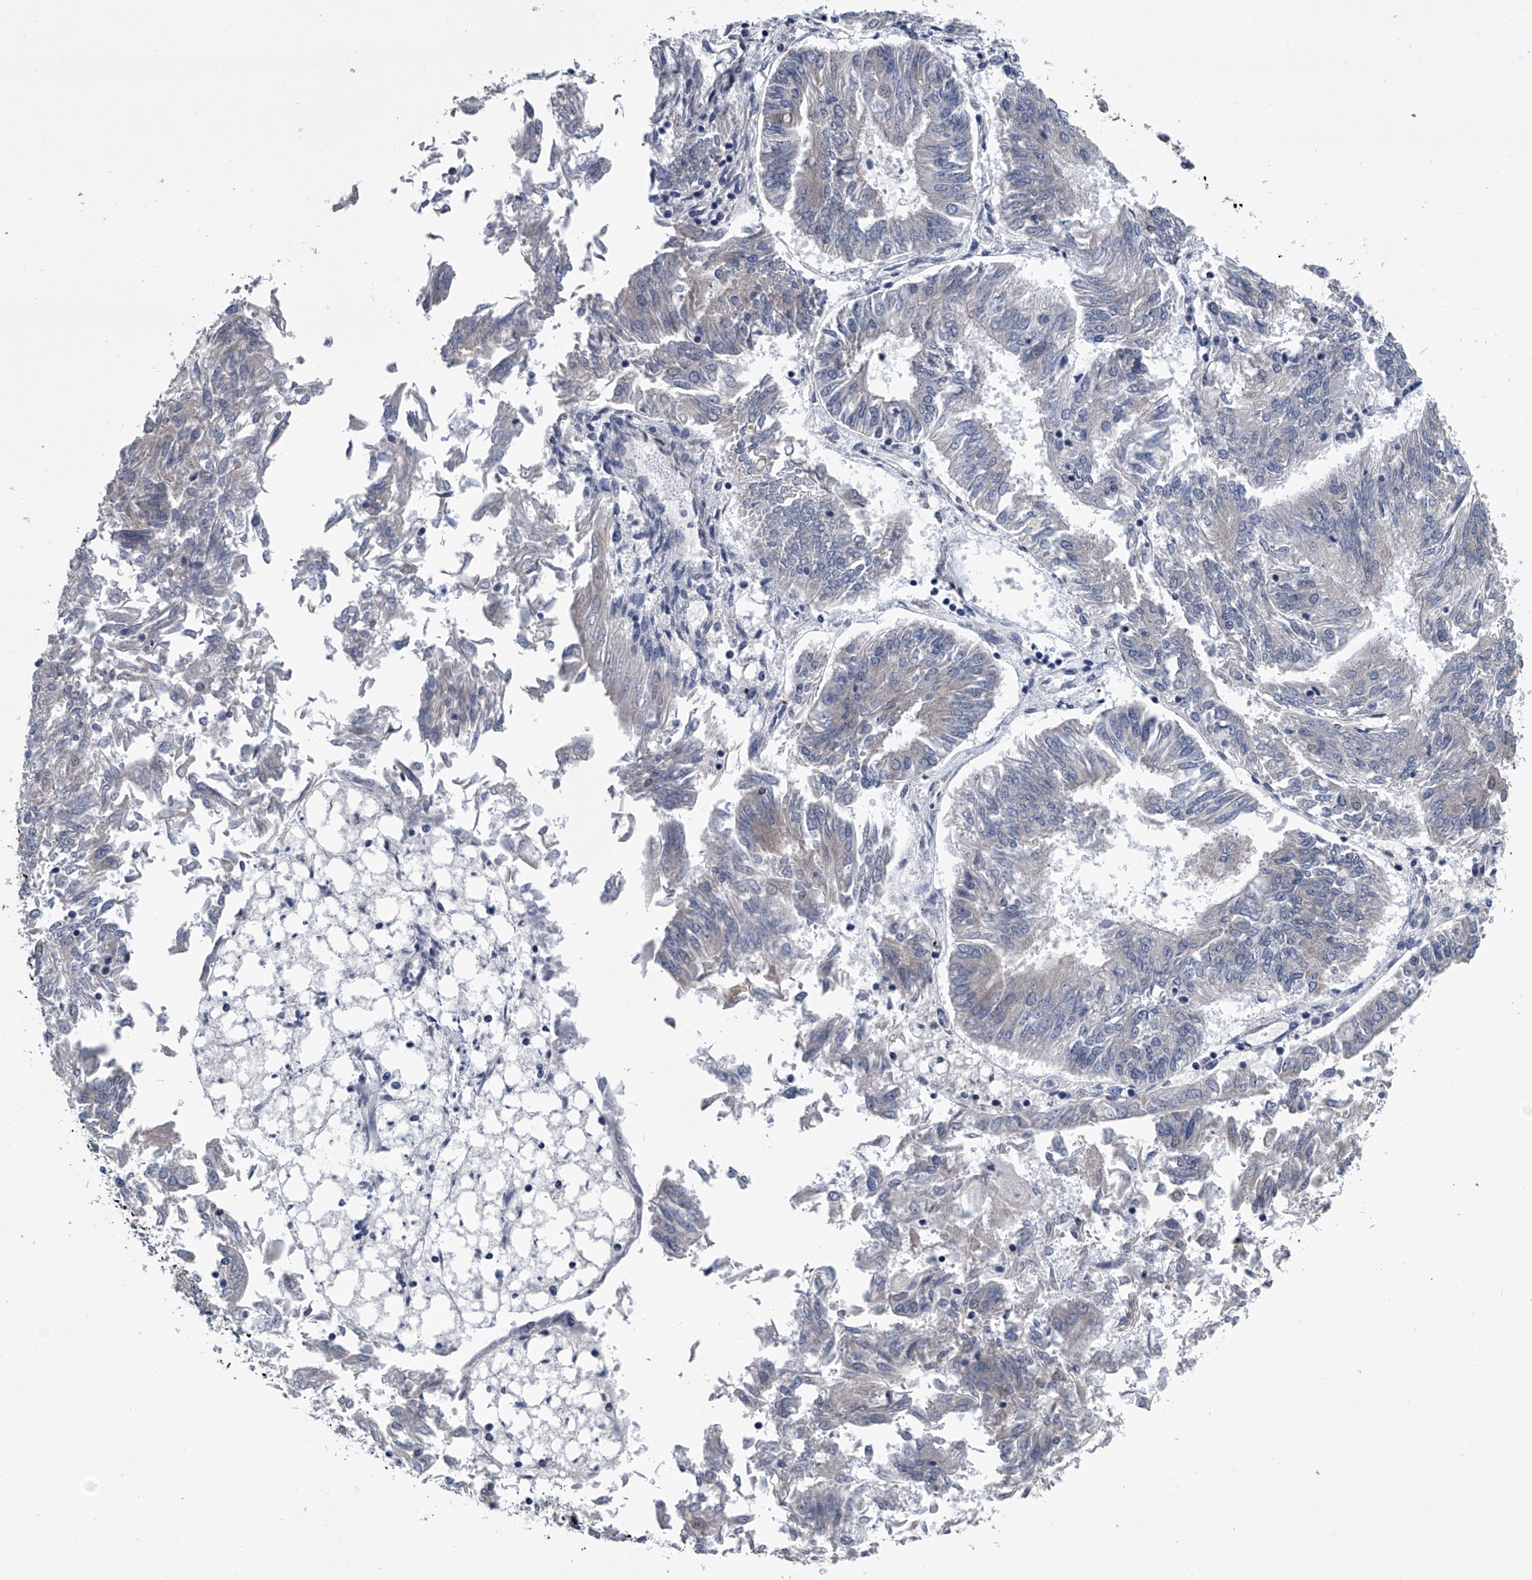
{"staining": {"intensity": "negative", "quantity": "none", "location": "none"}, "tissue": "endometrial cancer", "cell_type": "Tumor cells", "image_type": "cancer", "snomed": [{"axis": "morphology", "description": "Adenocarcinoma, NOS"}, {"axis": "topography", "description": "Endometrium"}], "caption": "There is no significant staining in tumor cells of endometrial adenocarcinoma.", "gene": "PPP2R5D", "patient": {"sex": "female", "age": 58}}